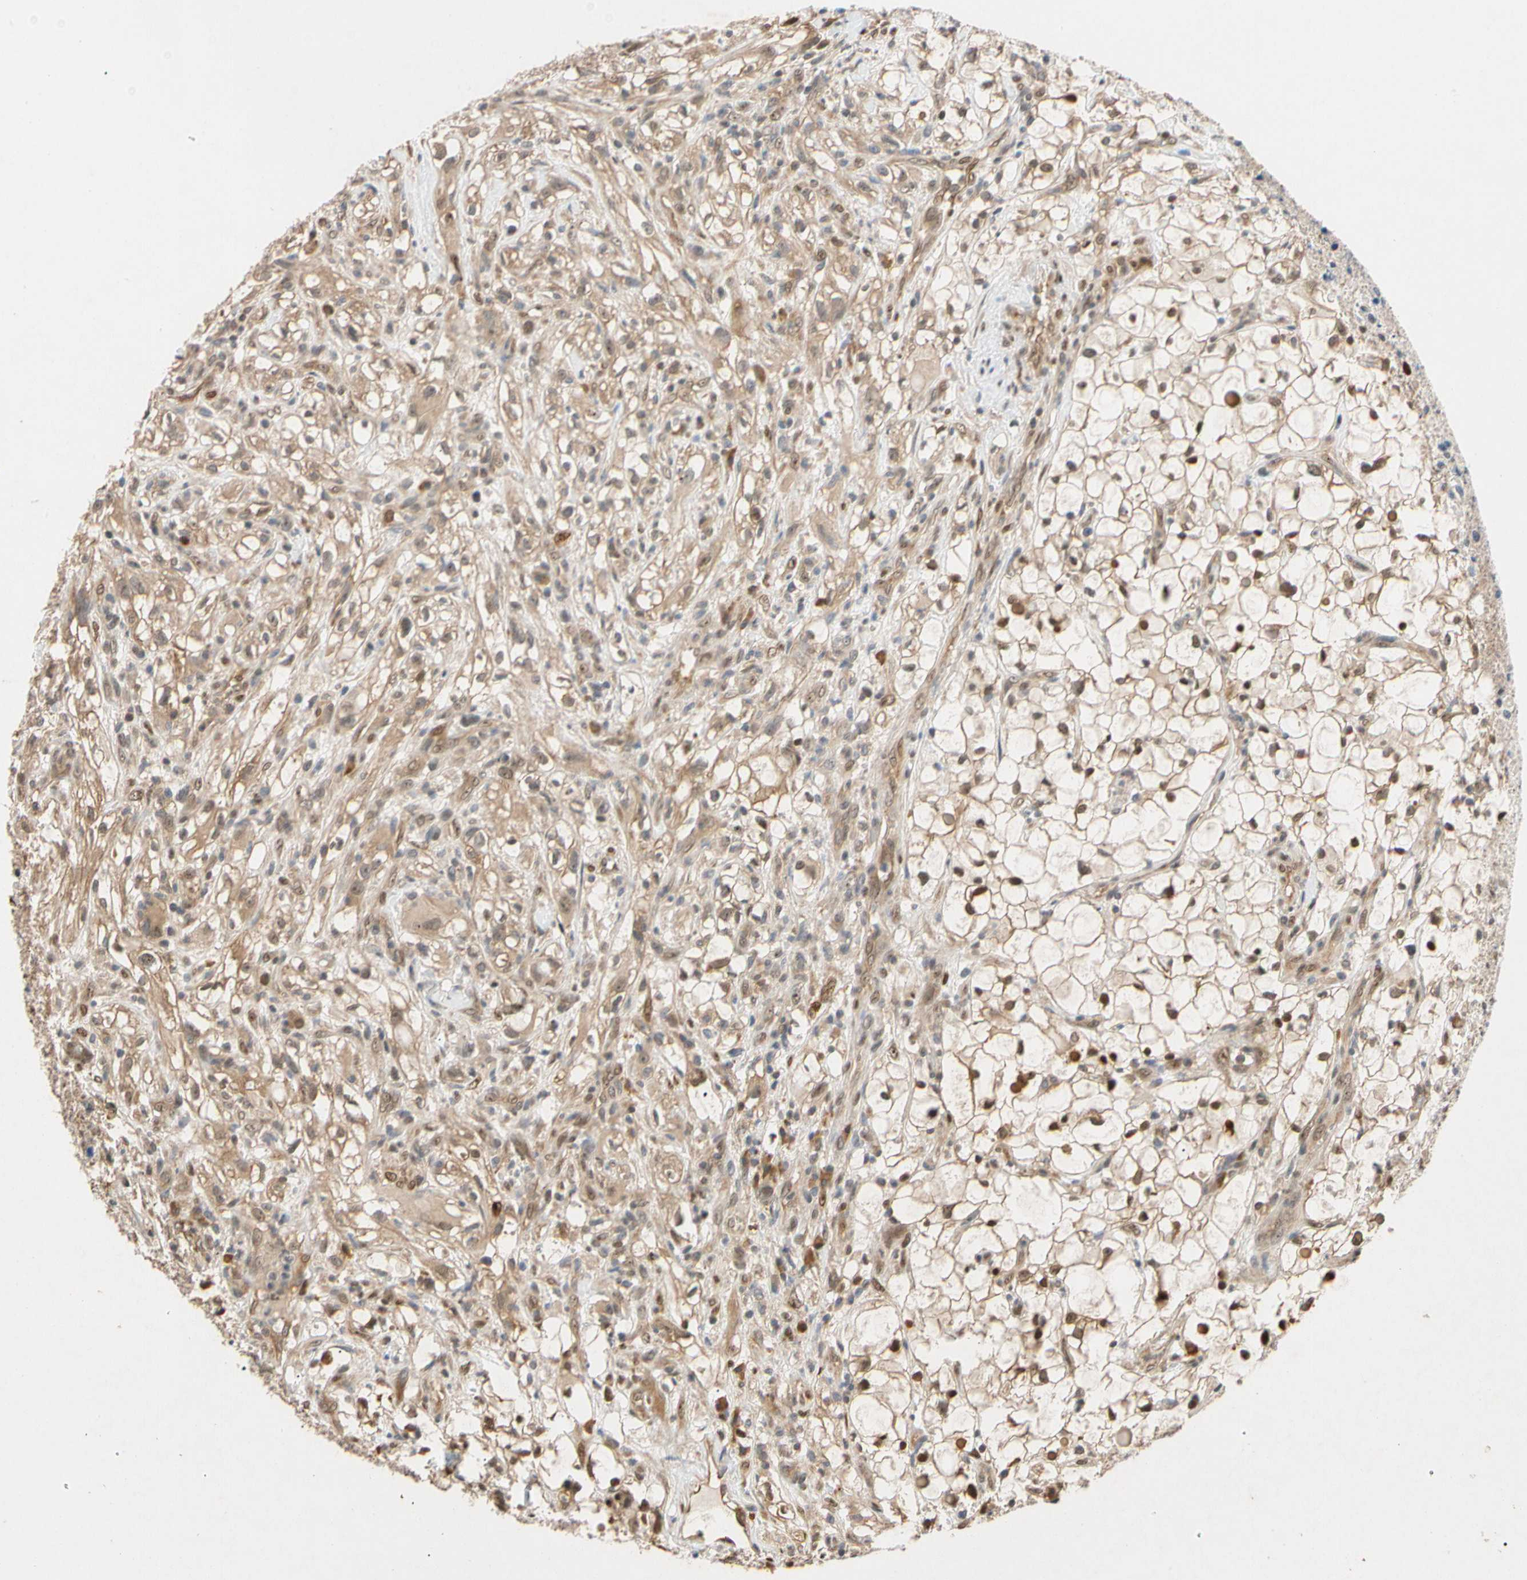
{"staining": {"intensity": "weak", "quantity": ">75%", "location": "cytoplasmic/membranous"}, "tissue": "renal cancer", "cell_type": "Tumor cells", "image_type": "cancer", "snomed": [{"axis": "morphology", "description": "Adenocarcinoma, NOS"}, {"axis": "topography", "description": "Kidney"}], "caption": "About >75% of tumor cells in adenocarcinoma (renal) display weak cytoplasmic/membranous protein expression as visualized by brown immunohistochemical staining.", "gene": "EIF1AX", "patient": {"sex": "female", "age": 60}}